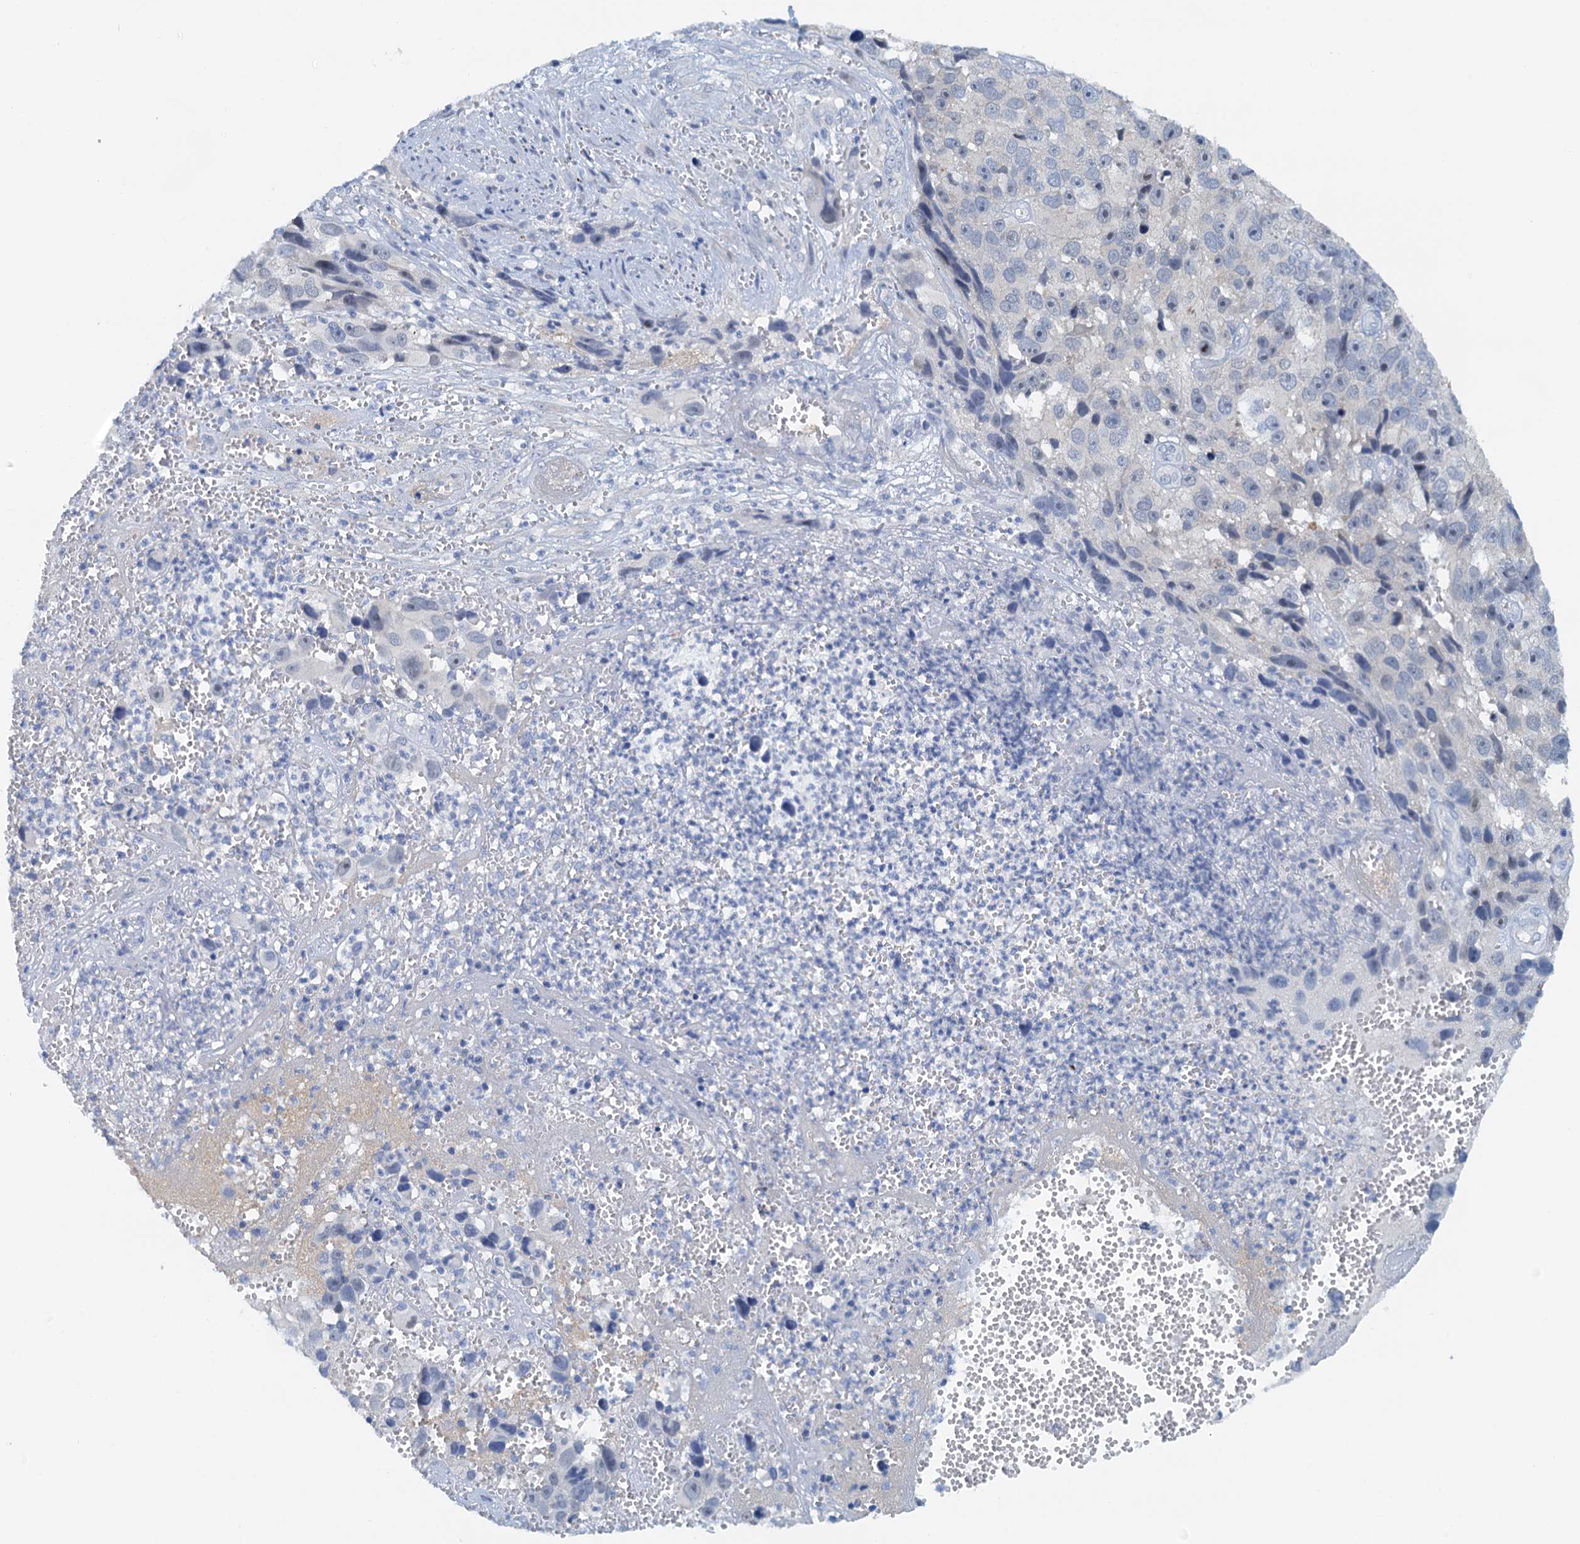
{"staining": {"intensity": "negative", "quantity": "none", "location": "none"}, "tissue": "melanoma", "cell_type": "Tumor cells", "image_type": "cancer", "snomed": [{"axis": "morphology", "description": "Malignant melanoma, NOS"}, {"axis": "topography", "description": "Skin"}], "caption": "An image of human malignant melanoma is negative for staining in tumor cells.", "gene": "DTD1", "patient": {"sex": "male", "age": 84}}